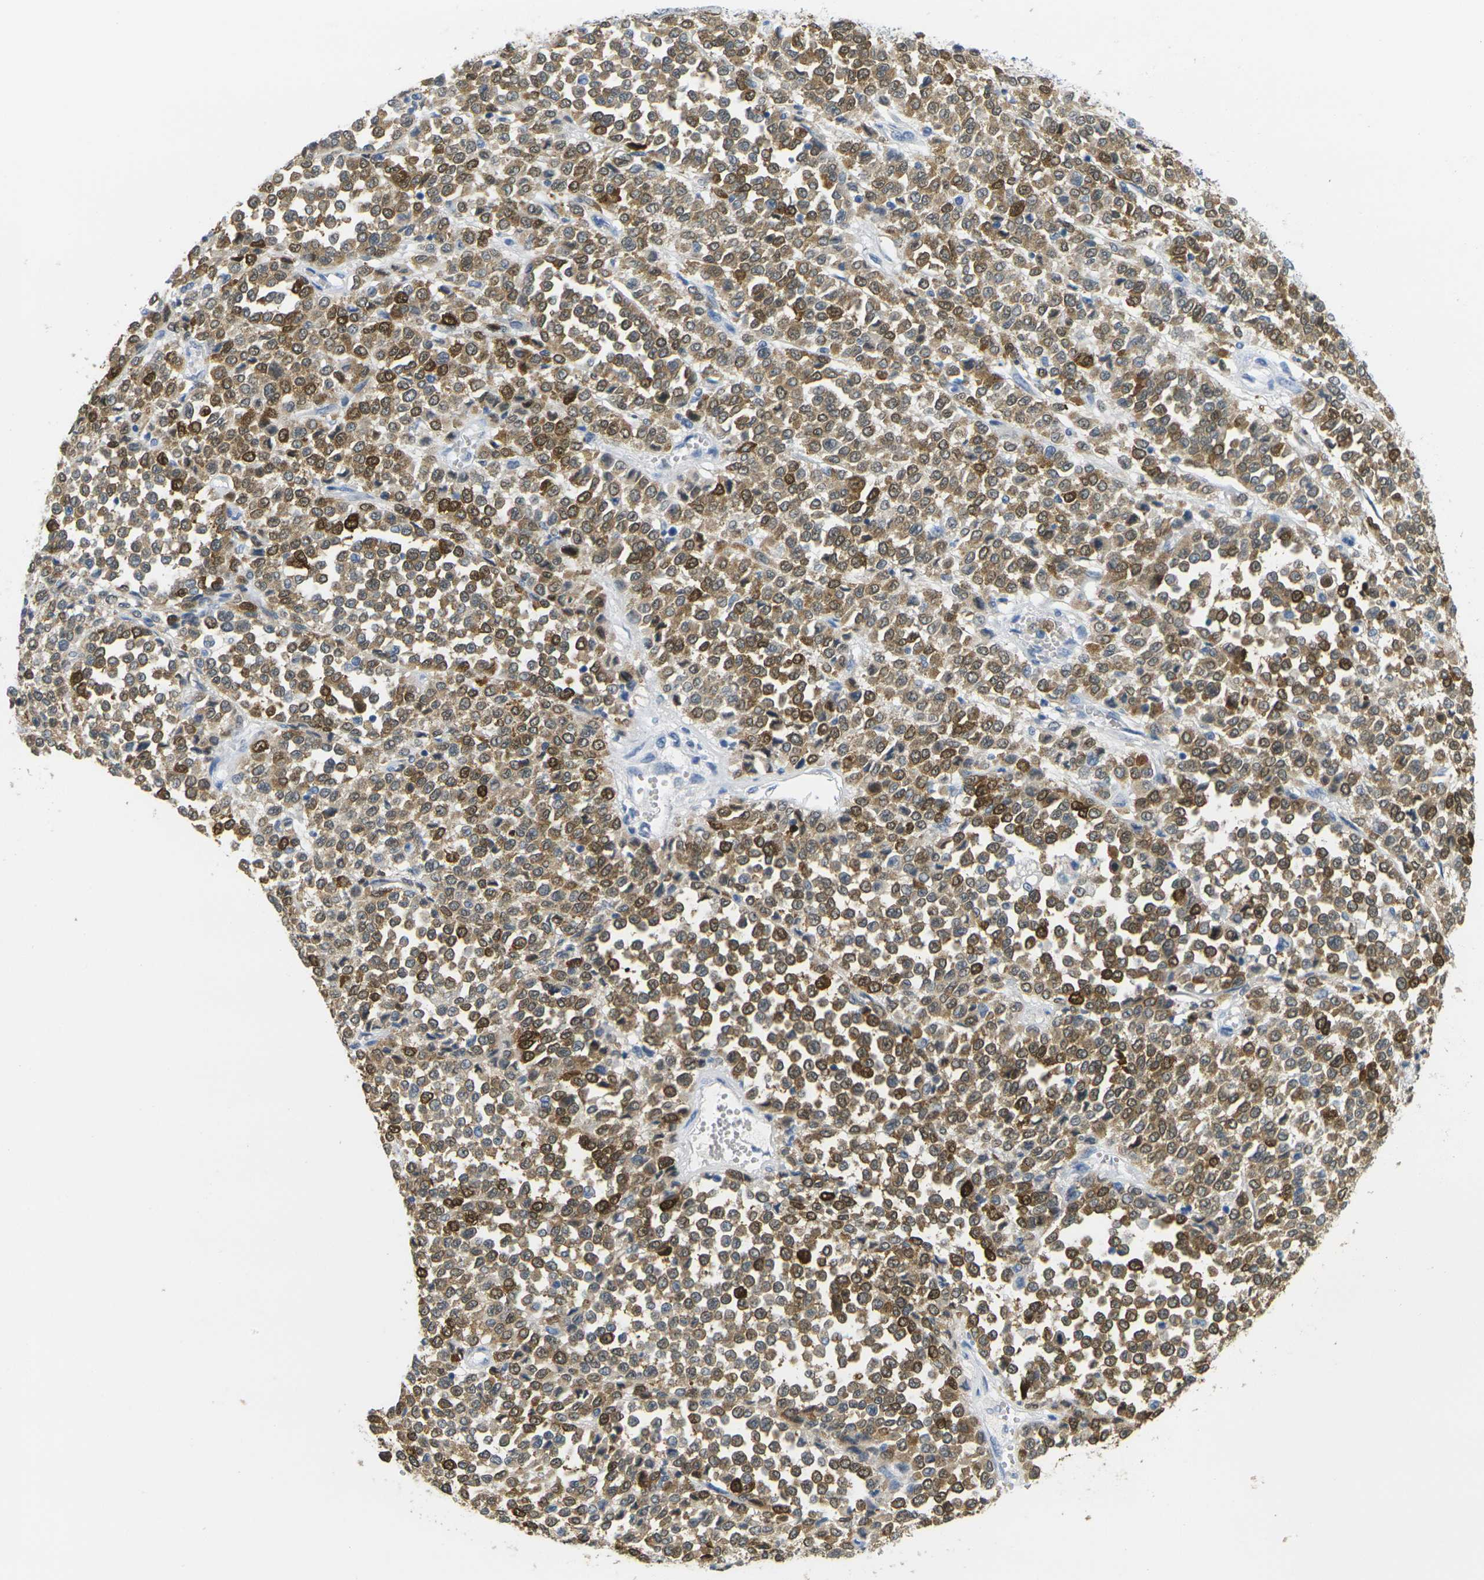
{"staining": {"intensity": "strong", "quantity": ">75%", "location": "cytoplasmic/membranous"}, "tissue": "melanoma", "cell_type": "Tumor cells", "image_type": "cancer", "snomed": [{"axis": "morphology", "description": "Malignant melanoma, Metastatic site"}, {"axis": "topography", "description": "Pancreas"}], "caption": "Malignant melanoma (metastatic site) stained with DAB (3,3'-diaminobenzidine) IHC reveals high levels of strong cytoplasmic/membranous staining in approximately >75% of tumor cells. Nuclei are stained in blue.", "gene": "CTAG1A", "patient": {"sex": "female", "age": 30}}